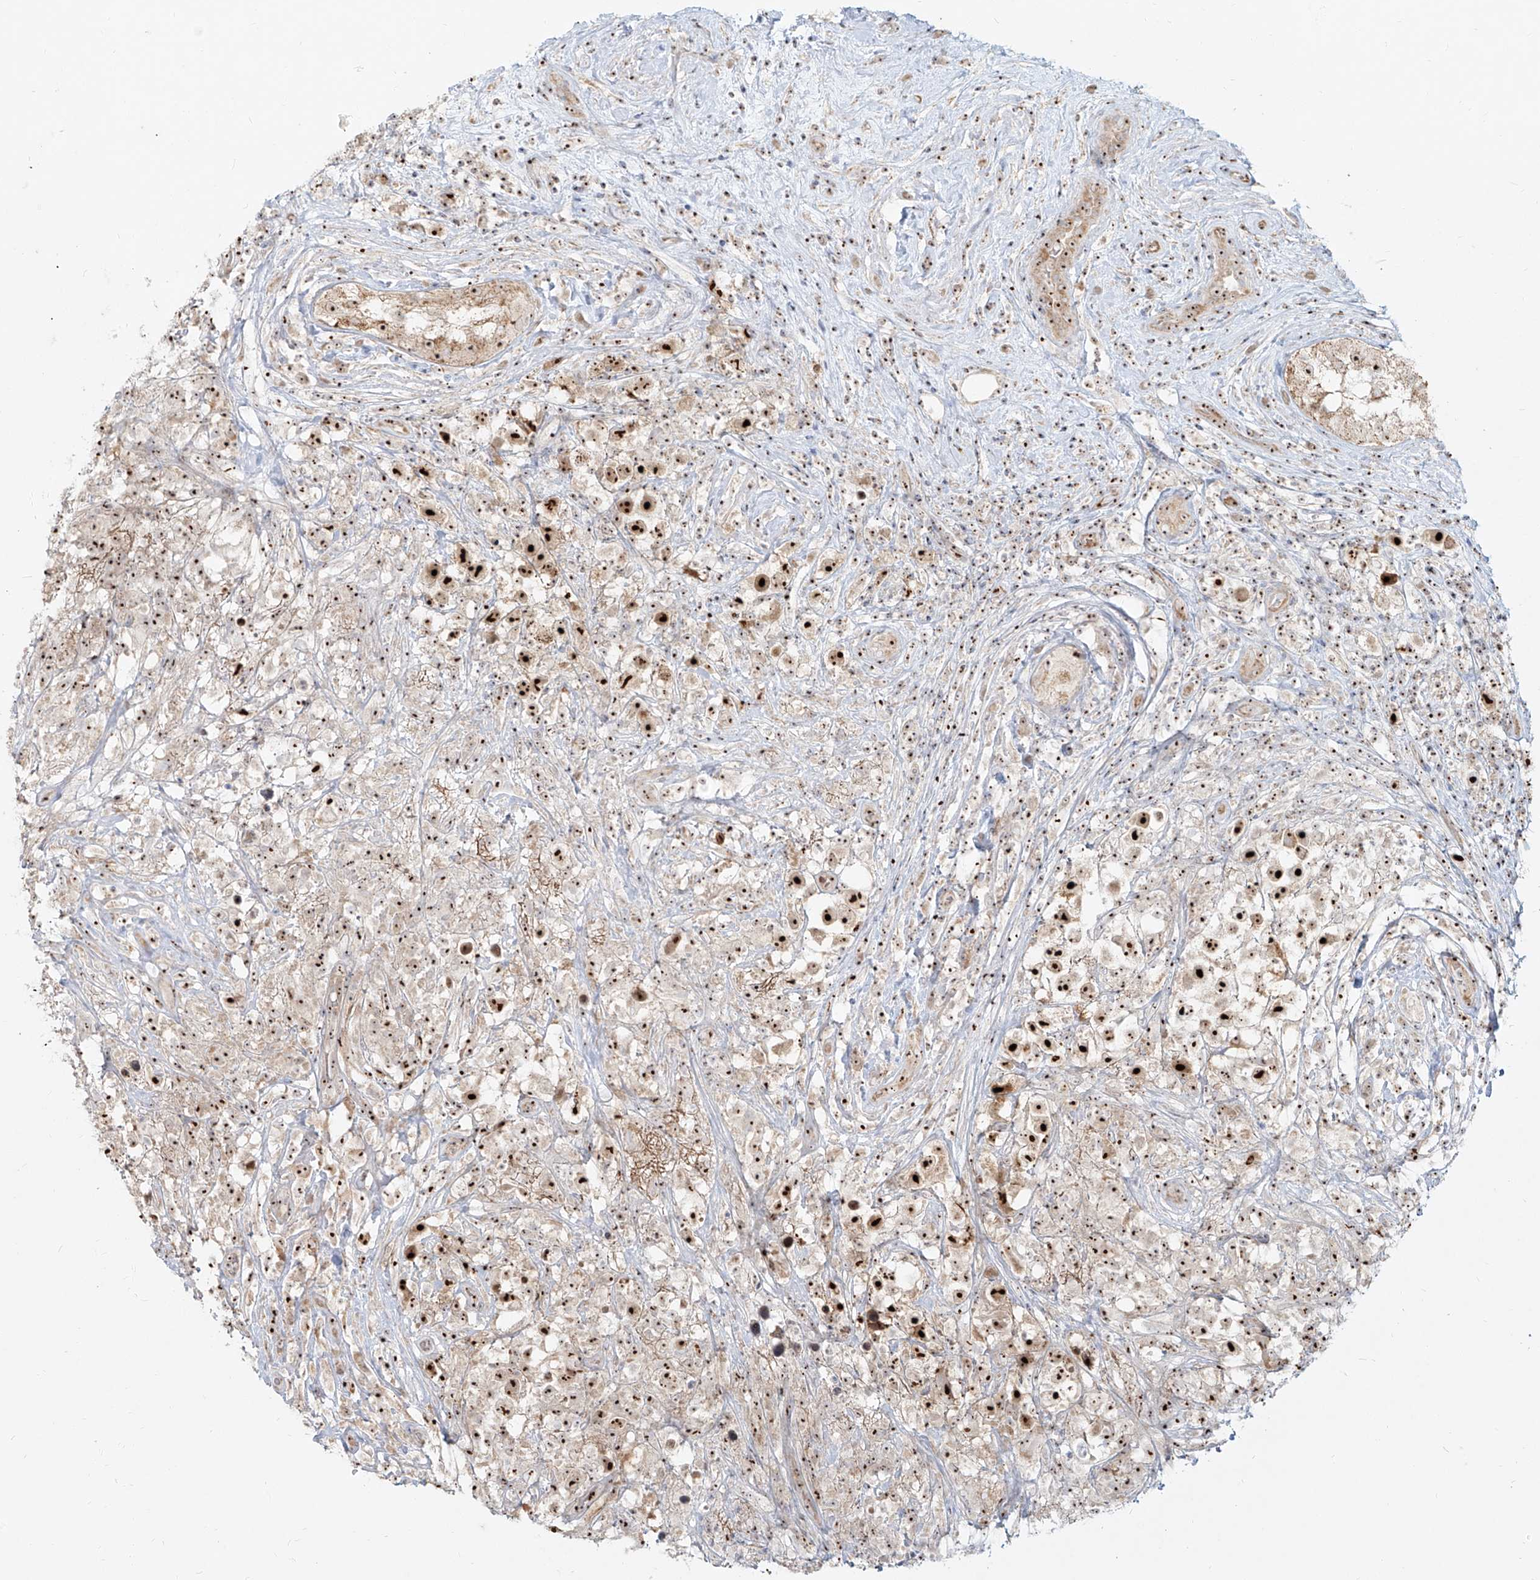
{"staining": {"intensity": "strong", "quantity": ">75%", "location": "nuclear"}, "tissue": "testis cancer", "cell_type": "Tumor cells", "image_type": "cancer", "snomed": [{"axis": "morphology", "description": "Seminoma, NOS"}, {"axis": "topography", "description": "Testis"}], "caption": "High-power microscopy captured an immunohistochemistry photomicrograph of seminoma (testis), revealing strong nuclear expression in approximately >75% of tumor cells.", "gene": "BYSL", "patient": {"sex": "male", "age": 49}}